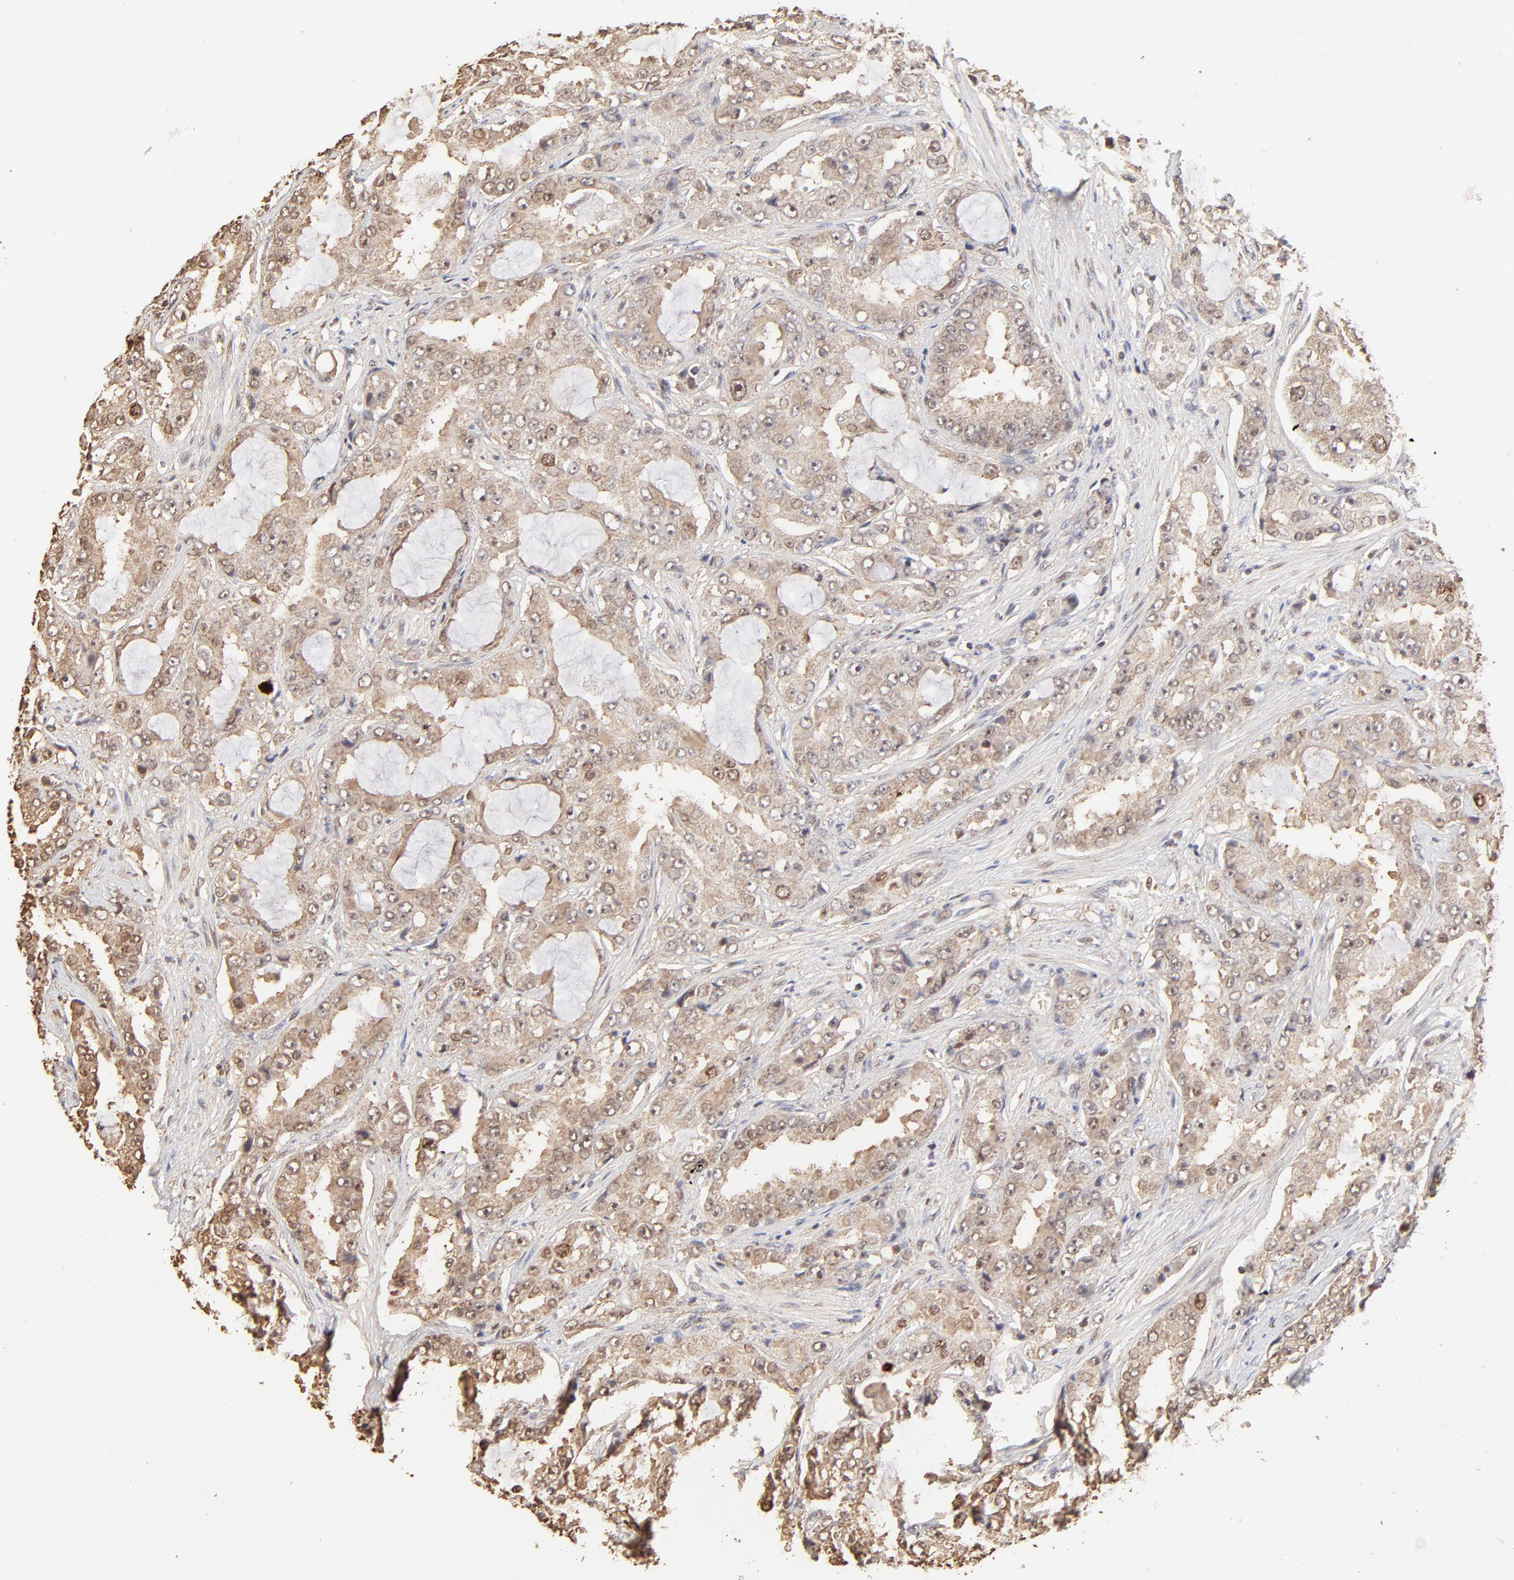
{"staining": {"intensity": "weak", "quantity": ">75%", "location": "cytoplasmic/membranous"}, "tissue": "prostate cancer", "cell_type": "Tumor cells", "image_type": "cancer", "snomed": [{"axis": "morphology", "description": "Adenocarcinoma, High grade"}, {"axis": "topography", "description": "Prostate"}], "caption": "An immunohistochemistry micrograph of tumor tissue is shown. Protein staining in brown shows weak cytoplasmic/membranous positivity in prostate cancer within tumor cells.", "gene": "BIRC5", "patient": {"sex": "male", "age": 73}}